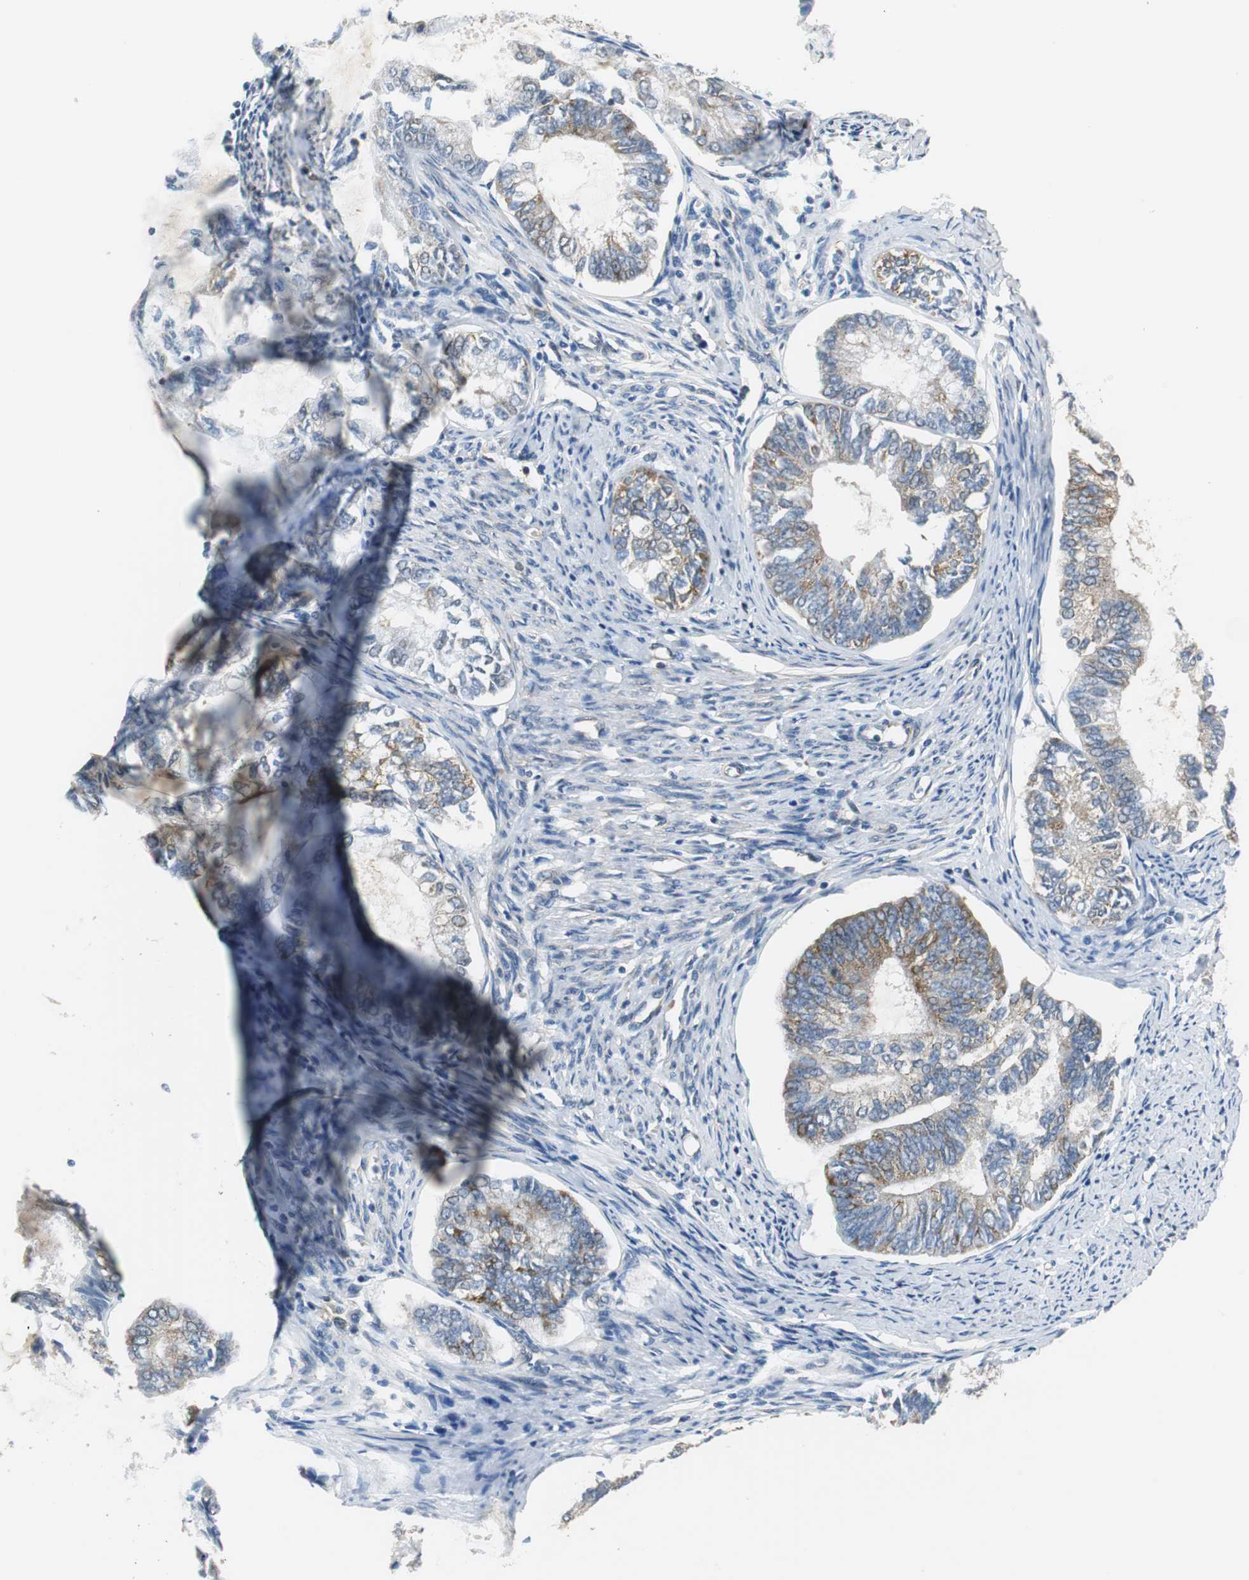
{"staining": {"intensity": "moderate", "quantity": ">75%", "location": "cytoplasmic/membranous"}, "tissue": "endometrial cancer", "cell_type": "Tumor cells", "image_type": "cancer", "snomed": [{"axis": "morphology", "description": "Adenocarcinoma, NOS"}, {"axis": "topography", "description": "Endometrium"}], "caption": "Endometrial adenocarcinoma tissue displays moderate cytoplasmic/membranous expression in approximately >75% of tumor cells", "gene": "CNOT3", "patient": {"sex": "female", "age": 86}}